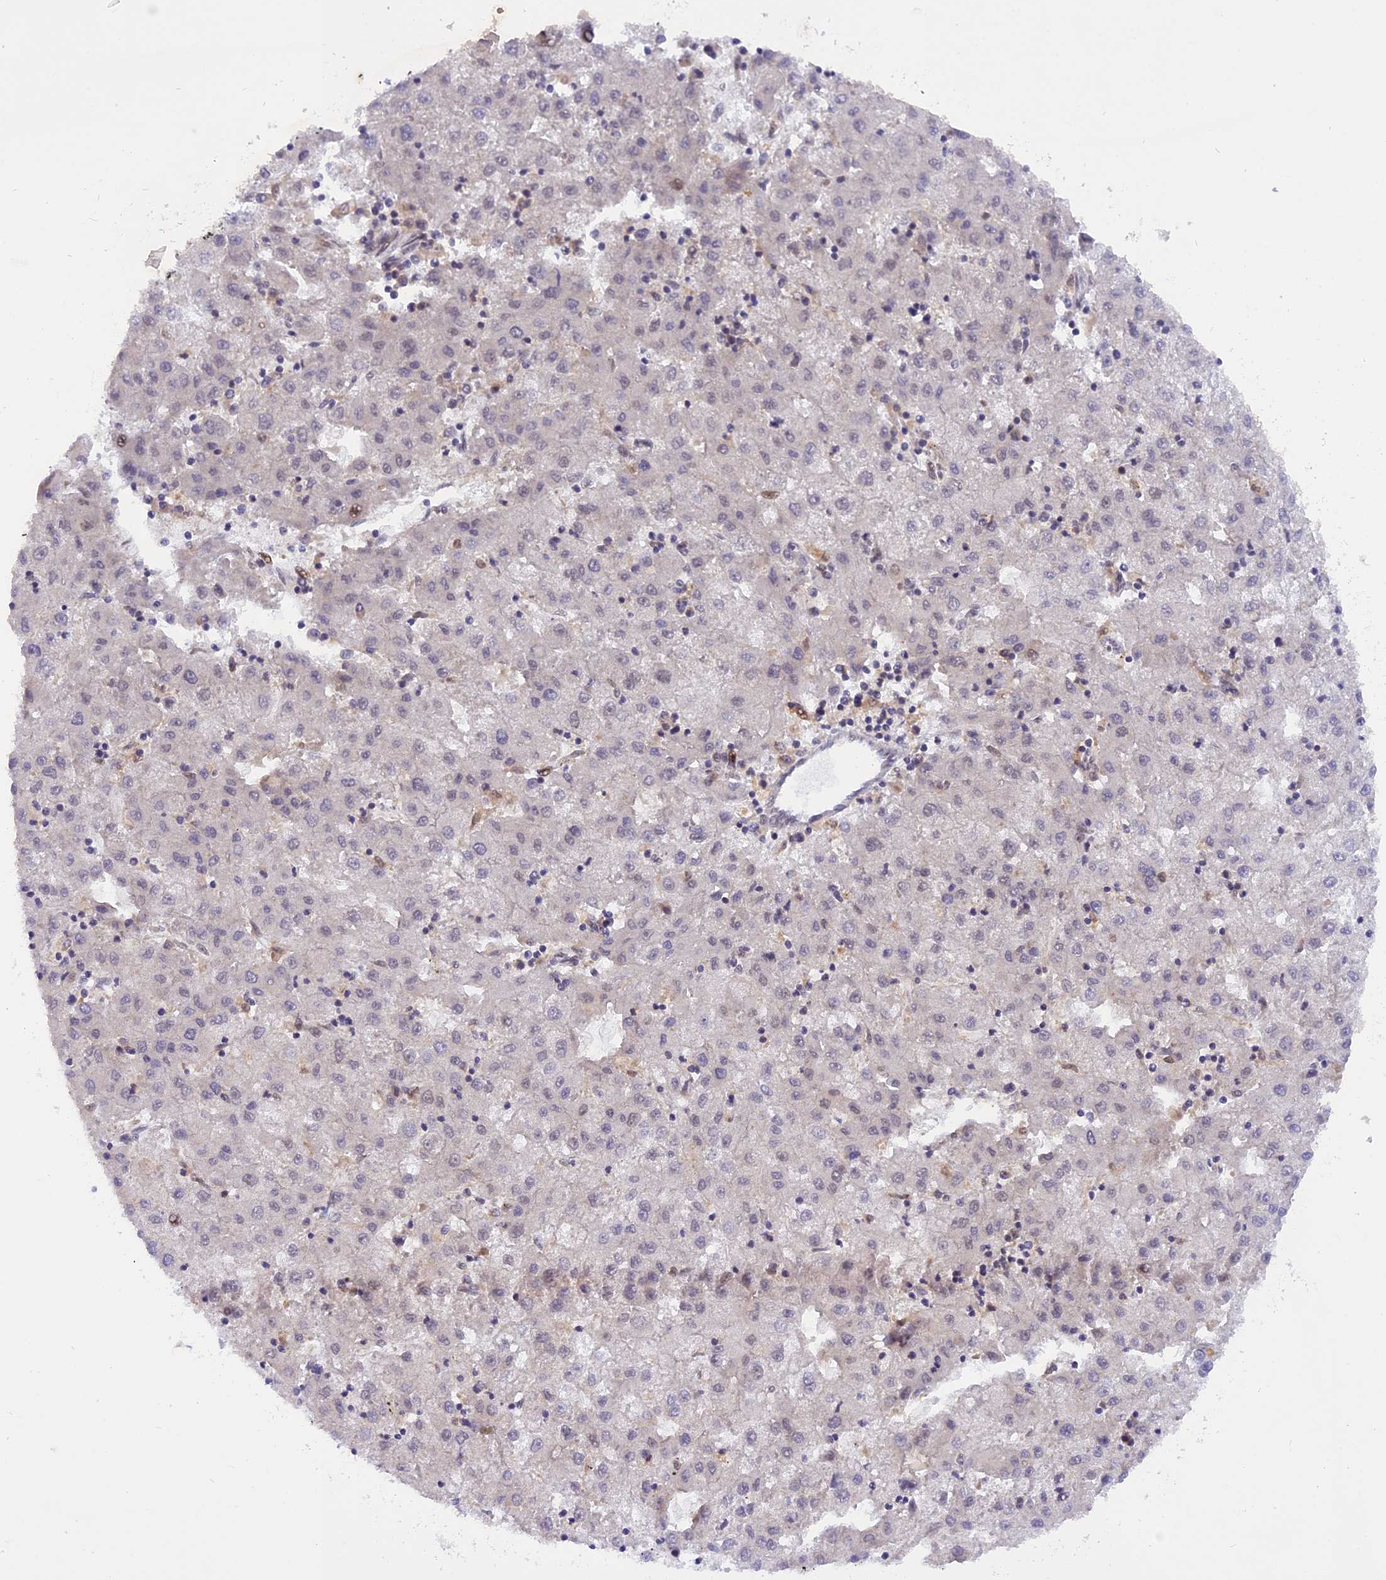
{"staining": {"intensity": "negative", "quantity": "none", "location": "none"}, "tissue": "liver cancer", "cell_type": "Tumor cells", "image_type": "cancer", "snomed": [{"axis": "morphology", "description": "Carcinoma, Hepatocellular, NOS"}, {"axis": "topography", "description": "Liver"}], "caption": "Immunohistochemistry (IHC) micrograph of liver hepatocellular carcinoma stained for a protein (brown), which shows no staining in tumor cells.", "gene": "RABGGTA", "patient": {"sex": "male", "age": 72}}